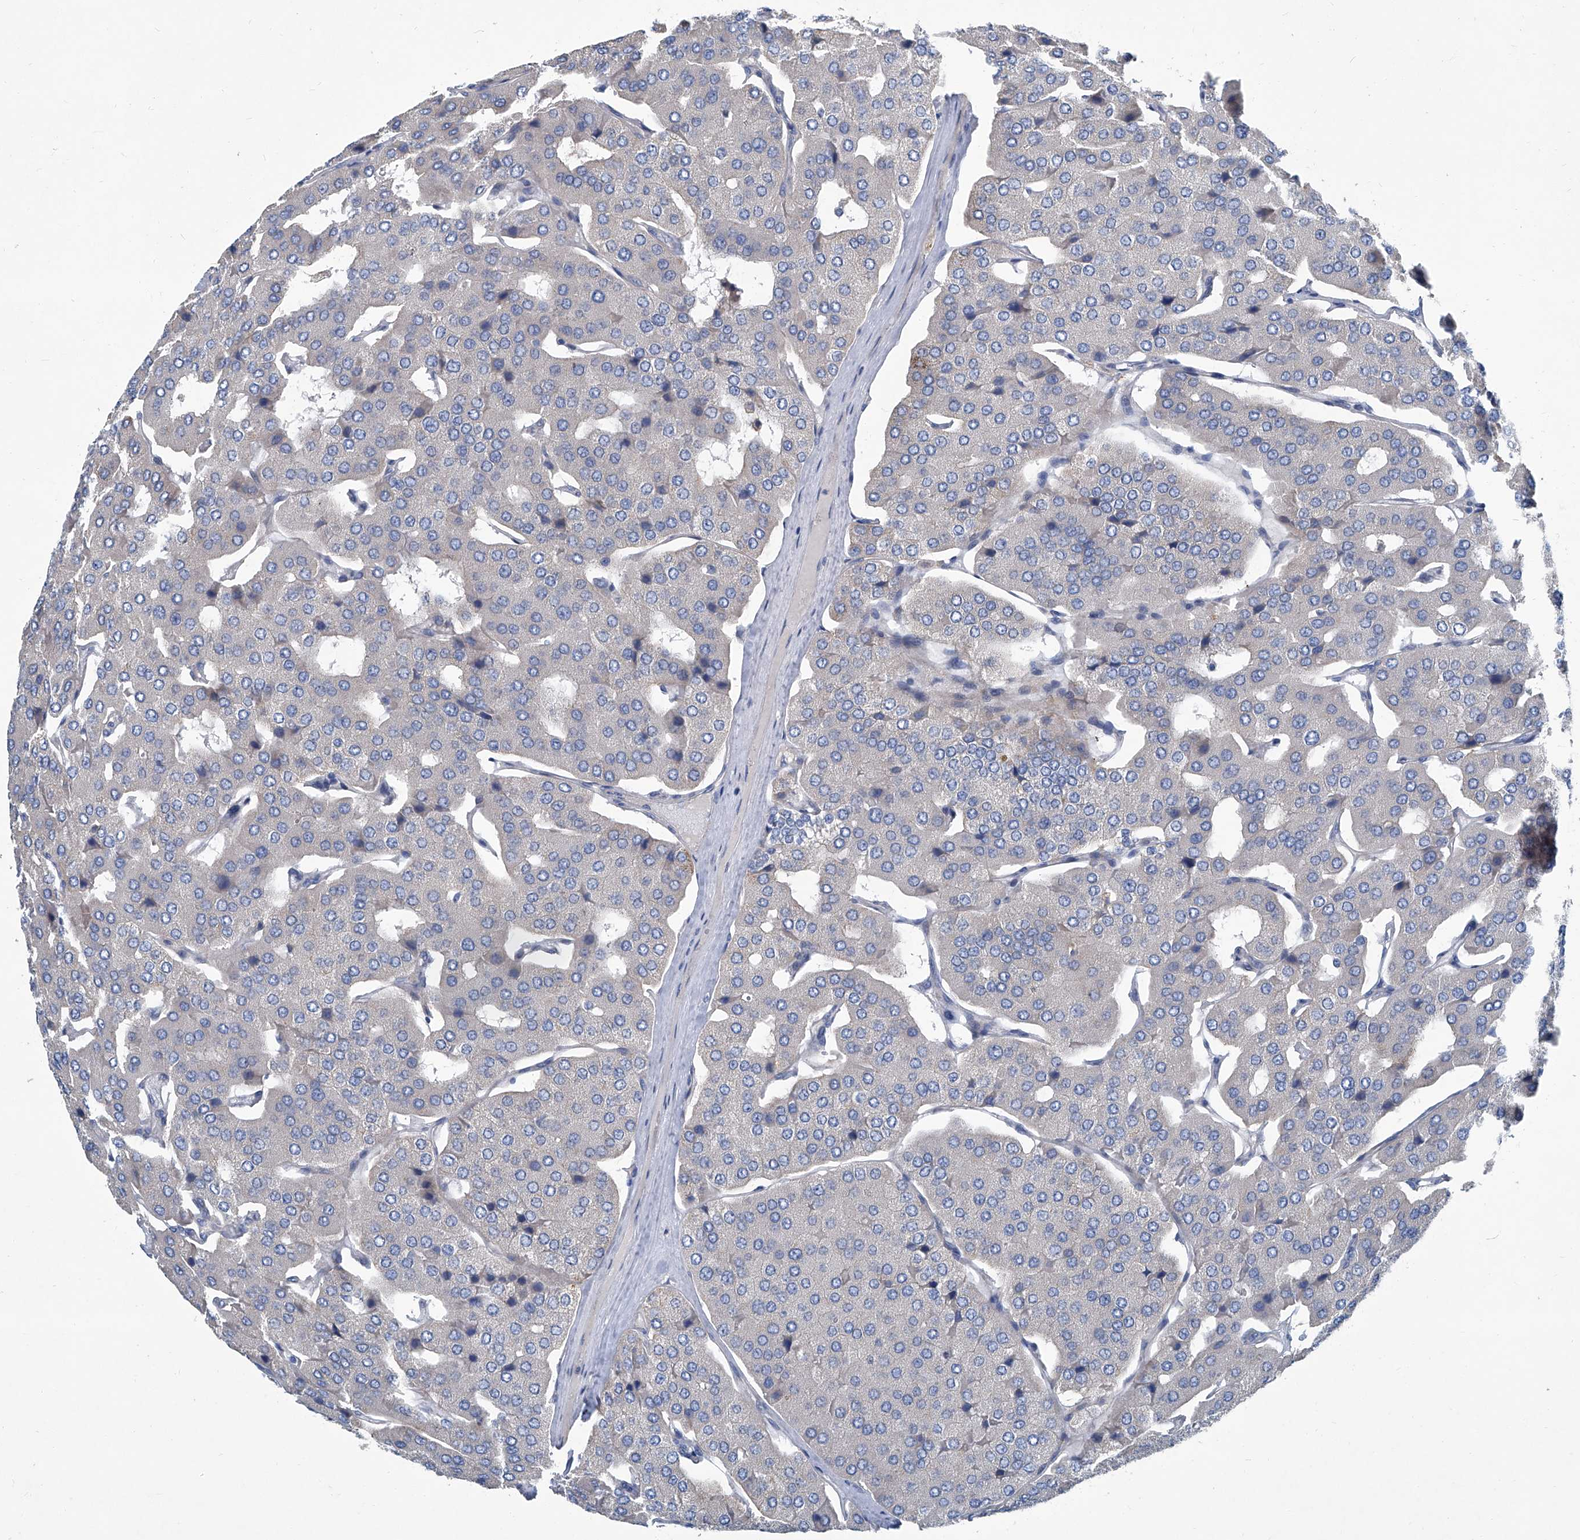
{"staining": {"intensity": "negative", "quantity": "none", "location": "none"}, "tissue": "parathyroid gland", "cell_type": "Glandular cells", "image_type": "normal", "snomed": [{"axis": "morphology", "description": "Normal tissue, NOS"}, {"axis": "morphology", "description": "Adenoma, NOS"}, {"axis": "topography", "description": "Parathyroid gland"}], "caption": "The micrograph shows no significant staining in glandular cells of parathyroid gland.", "gene": "SLC26A11", "patient": {"sex": "female", "age": 86}}